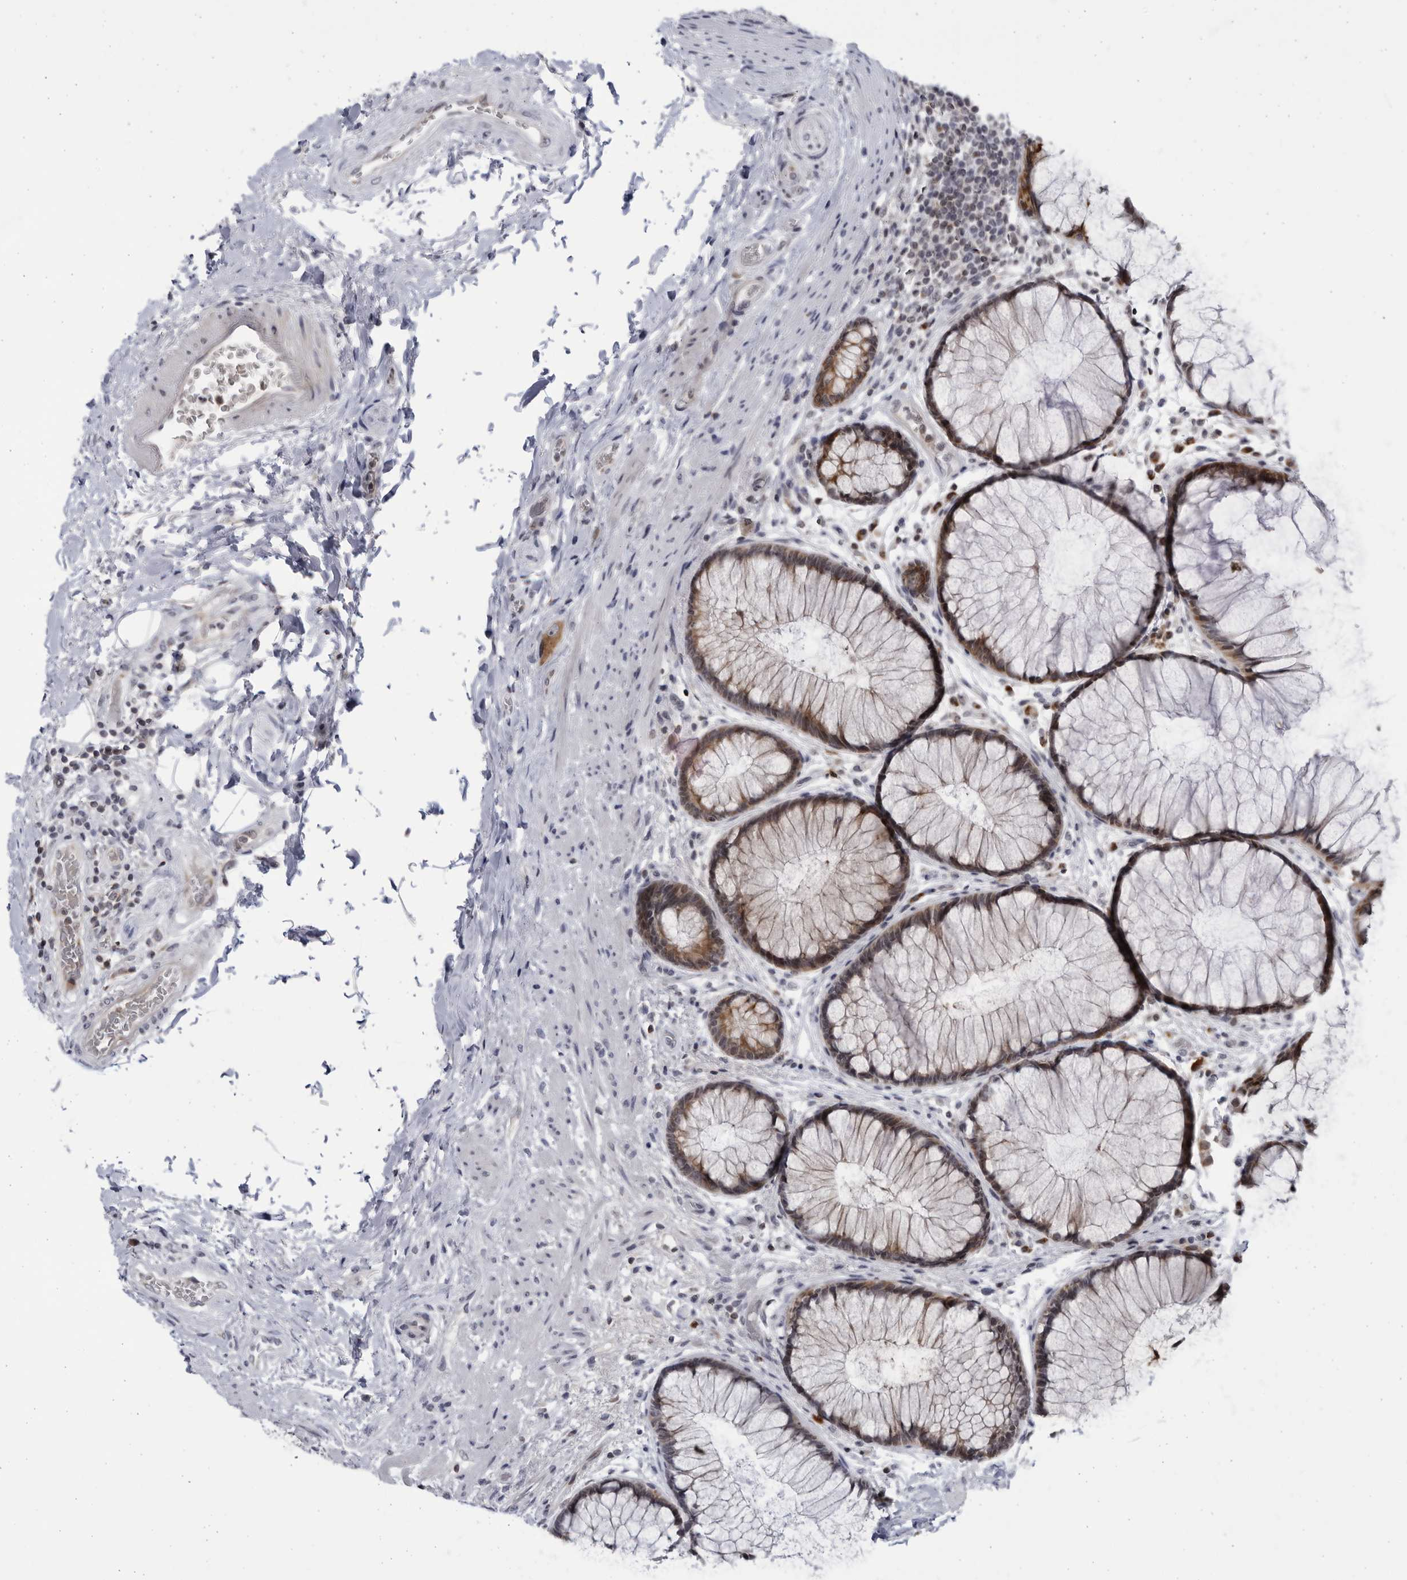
{"staining": {"intensity": "moderate", "quantity": "25%-75%", "location": "cytoplasmic/membranous"}, "tissue": "rectum", "cell_type": "Glandular cells", "image_type": "normal", "snomed": [{"axis": "morphology", "description": "Normal tissue, NOS"}, {"axis": "topography", "description": "Rectum"}], "caption": "The image reveals immunohistochemical staining of normal rectum. There is moderate cytoplasmic/membranous positivity is seen in about 25%-75% of glandular cells.", "gene": "SLC25A22", "patient": {"sex": "male", "age": 51}}